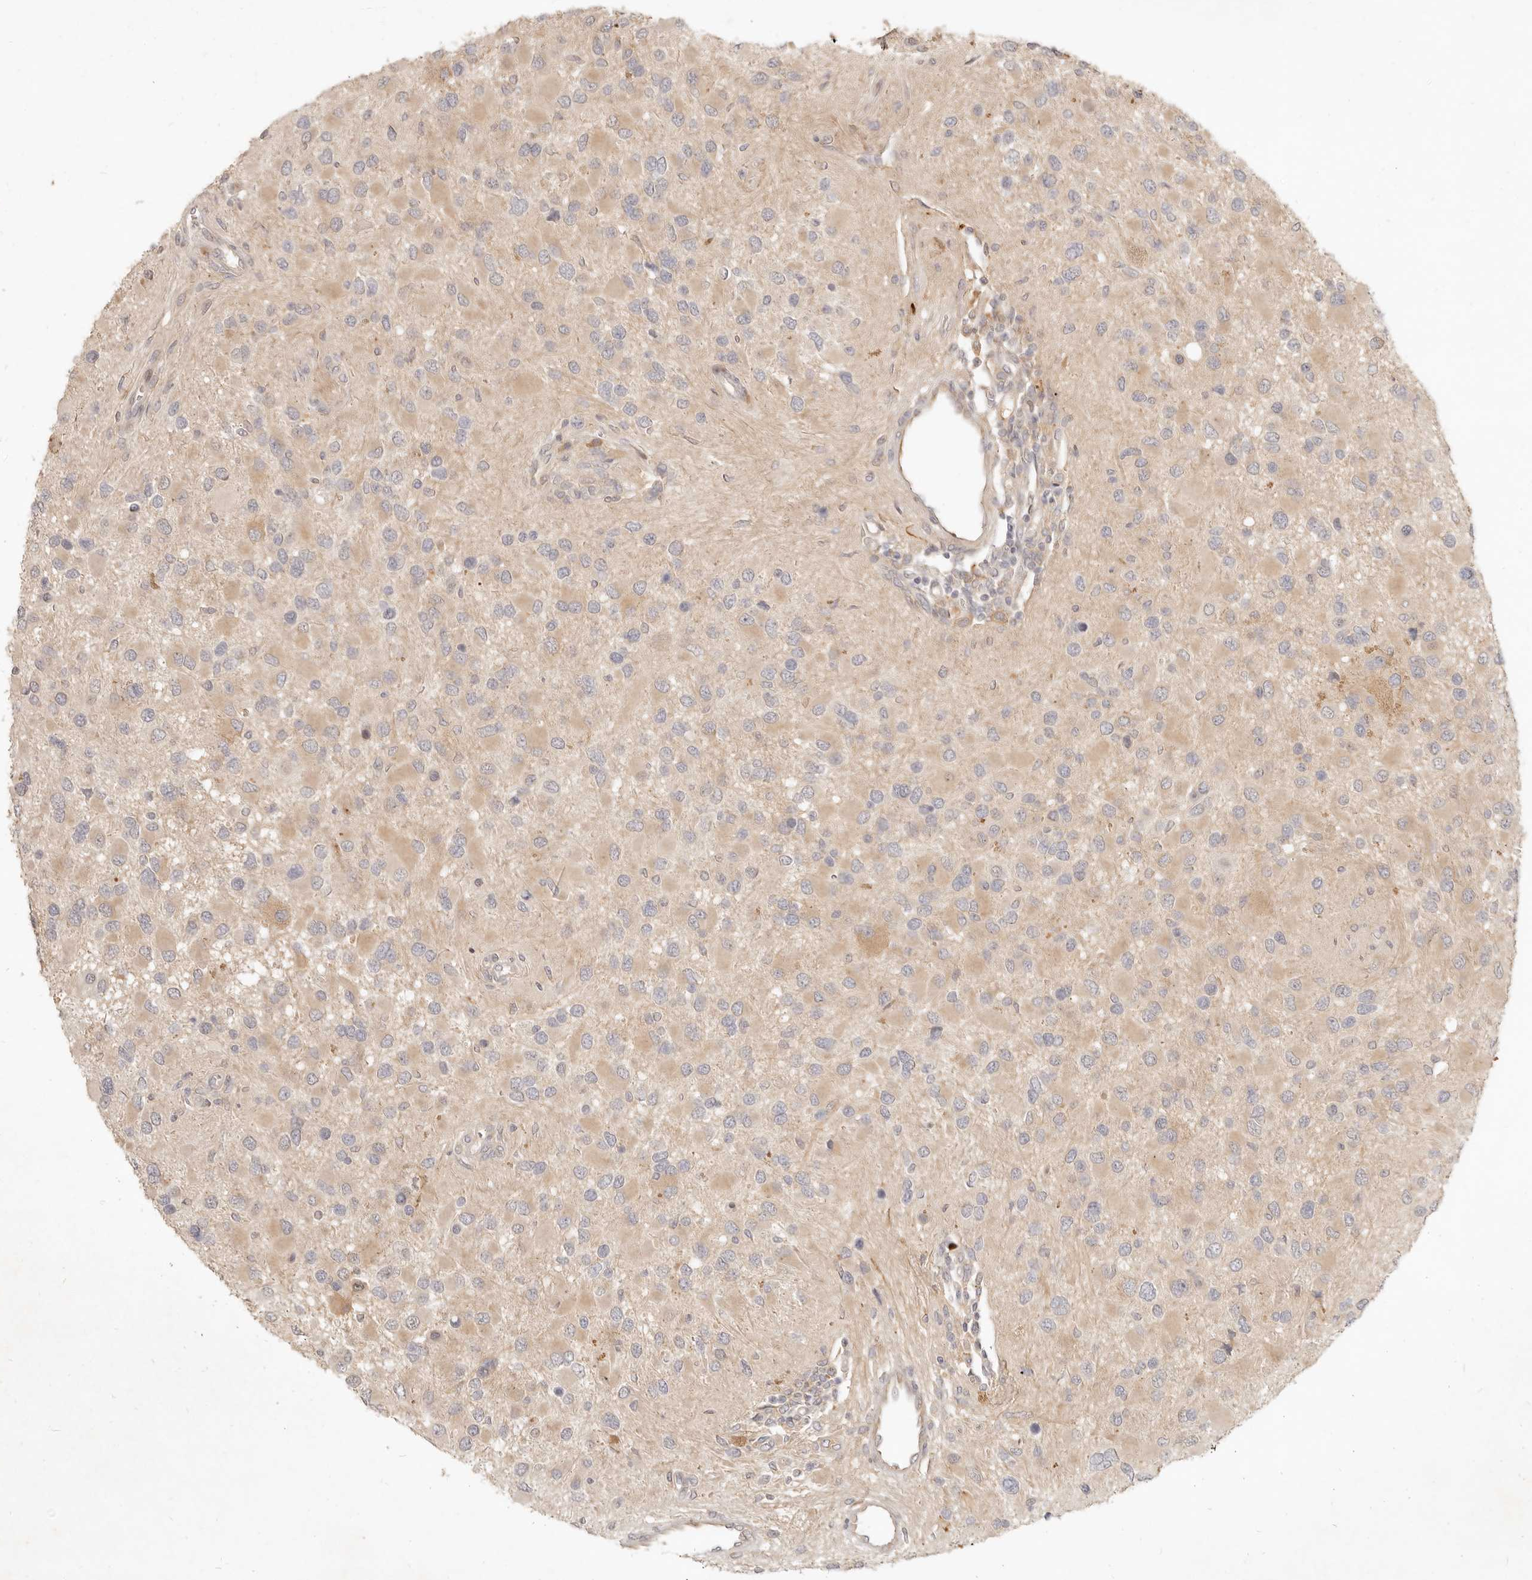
{"staining": {"intensity": "weak", "quantity": "<25%", "location": "cytoplasmic/membranous"}, "tissue": "glioma", "cell_type": "Tumor cells", "image_type": "cancer", "snomed": [{"axis": "morphology", "description": "Glioma, malignant, High grade"}, {"axis": "topography", "description": "Brain"}], "caption": "The micrograph demonstrates no staining of tumor cells in malignant high-grade glioma.", "gene": "UBXN11", "patient": {"sex": "male", "age": 53}}